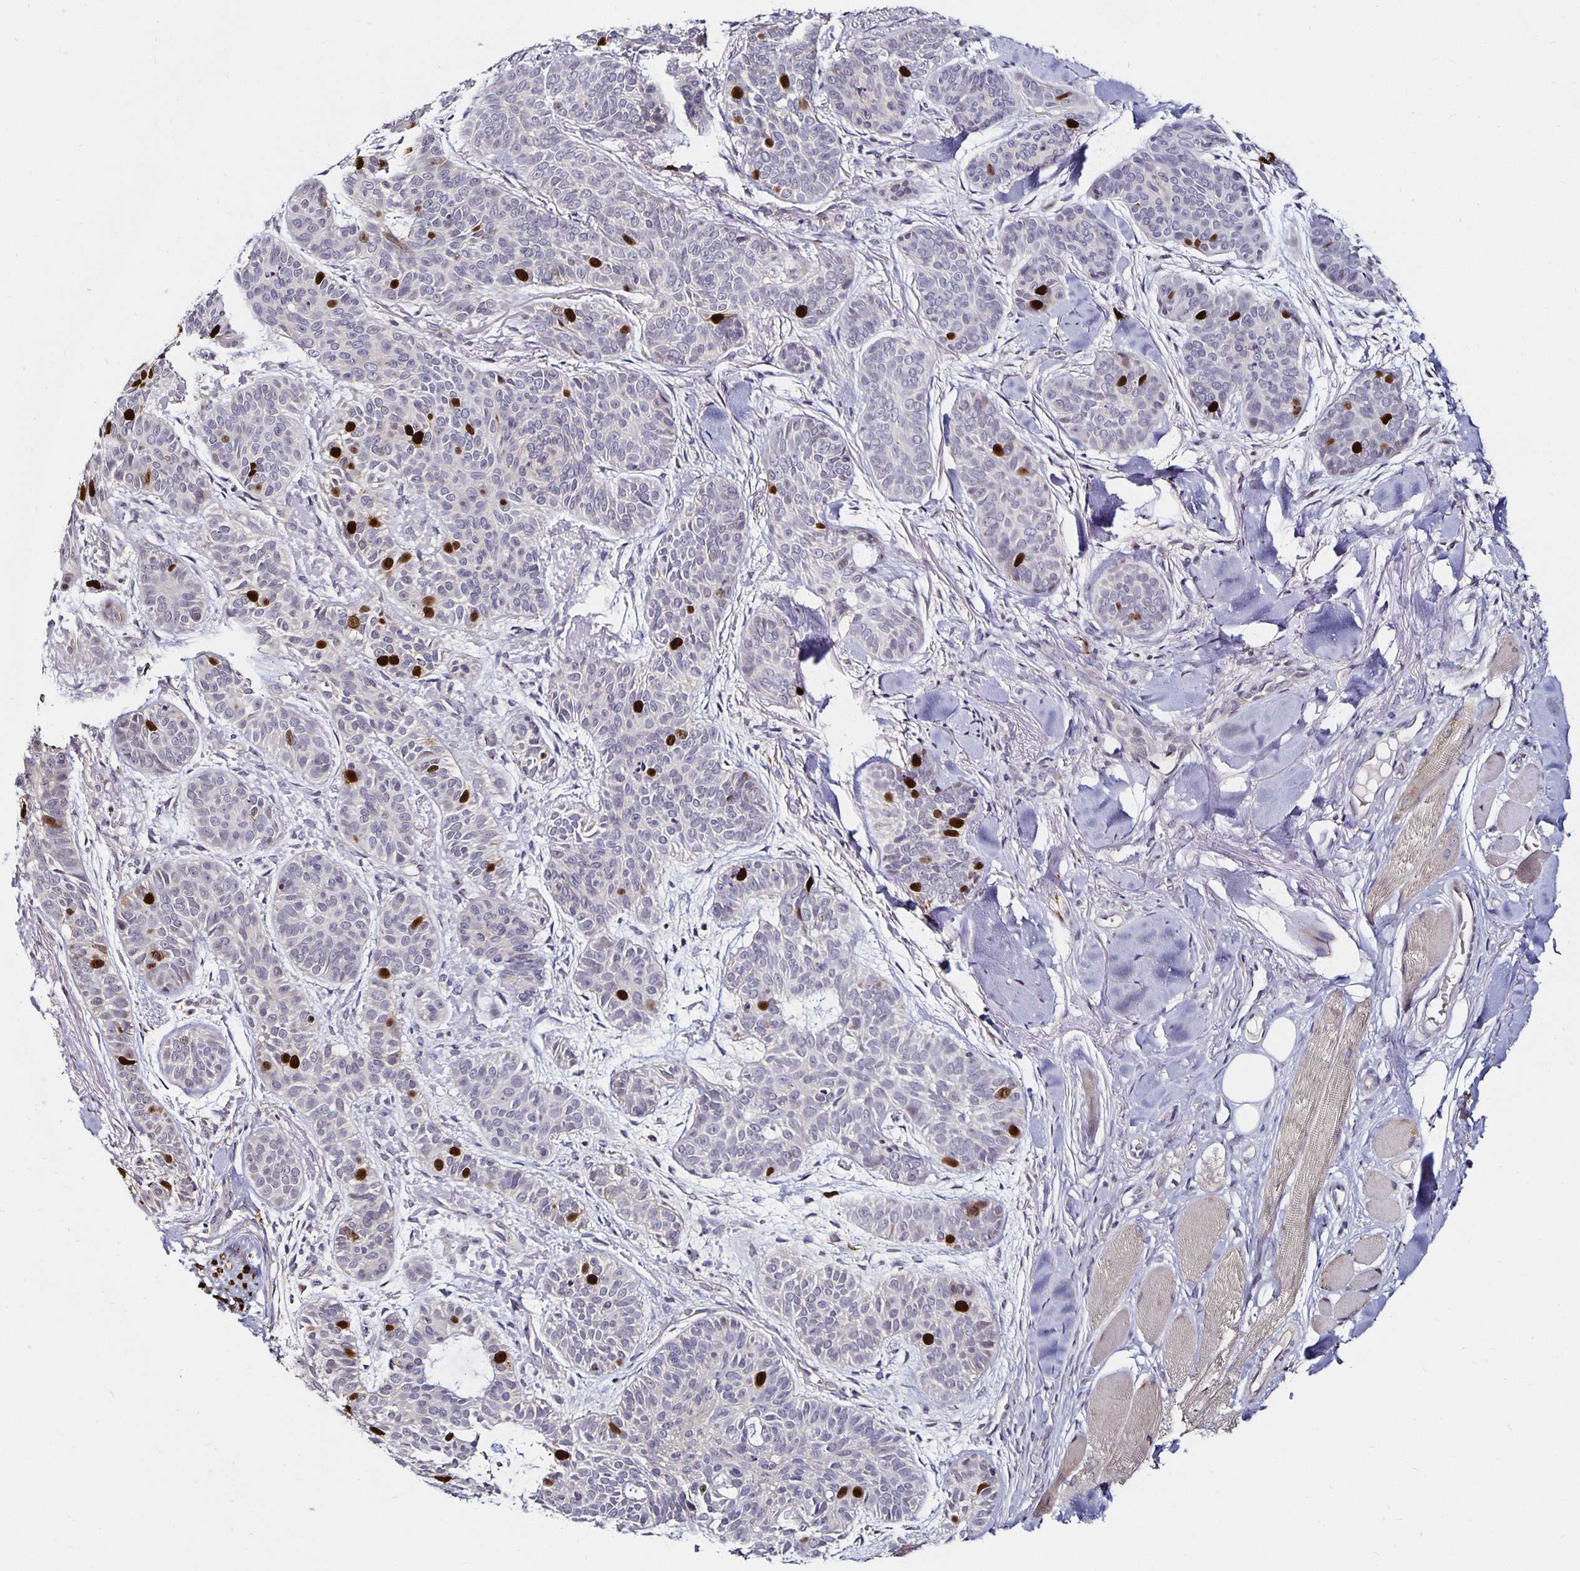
{"staining": {"intensity": "strong", "quantity": "<25%", "location": "nuclear"}, "tissue": "skin cancer", "cell_type": "Tumor cells", "image_type": "cancer", "snomed": [{"axis": "morphology", "description": "Basal cell carcinoma"}, {"axis": "topography", "description": "Skin"}, {"axis": "topography", "description": "Skin of nose"}], "caption": "High-power microscopy captured an immunohistochemistry image of skin basal cell carcinoma, revealing strong nuclear expression in approximately <25% of tumor cells. Nuclei are stained in blue.", "gene": "ANLN", "patient": {"sex": "female", "age": 81}}